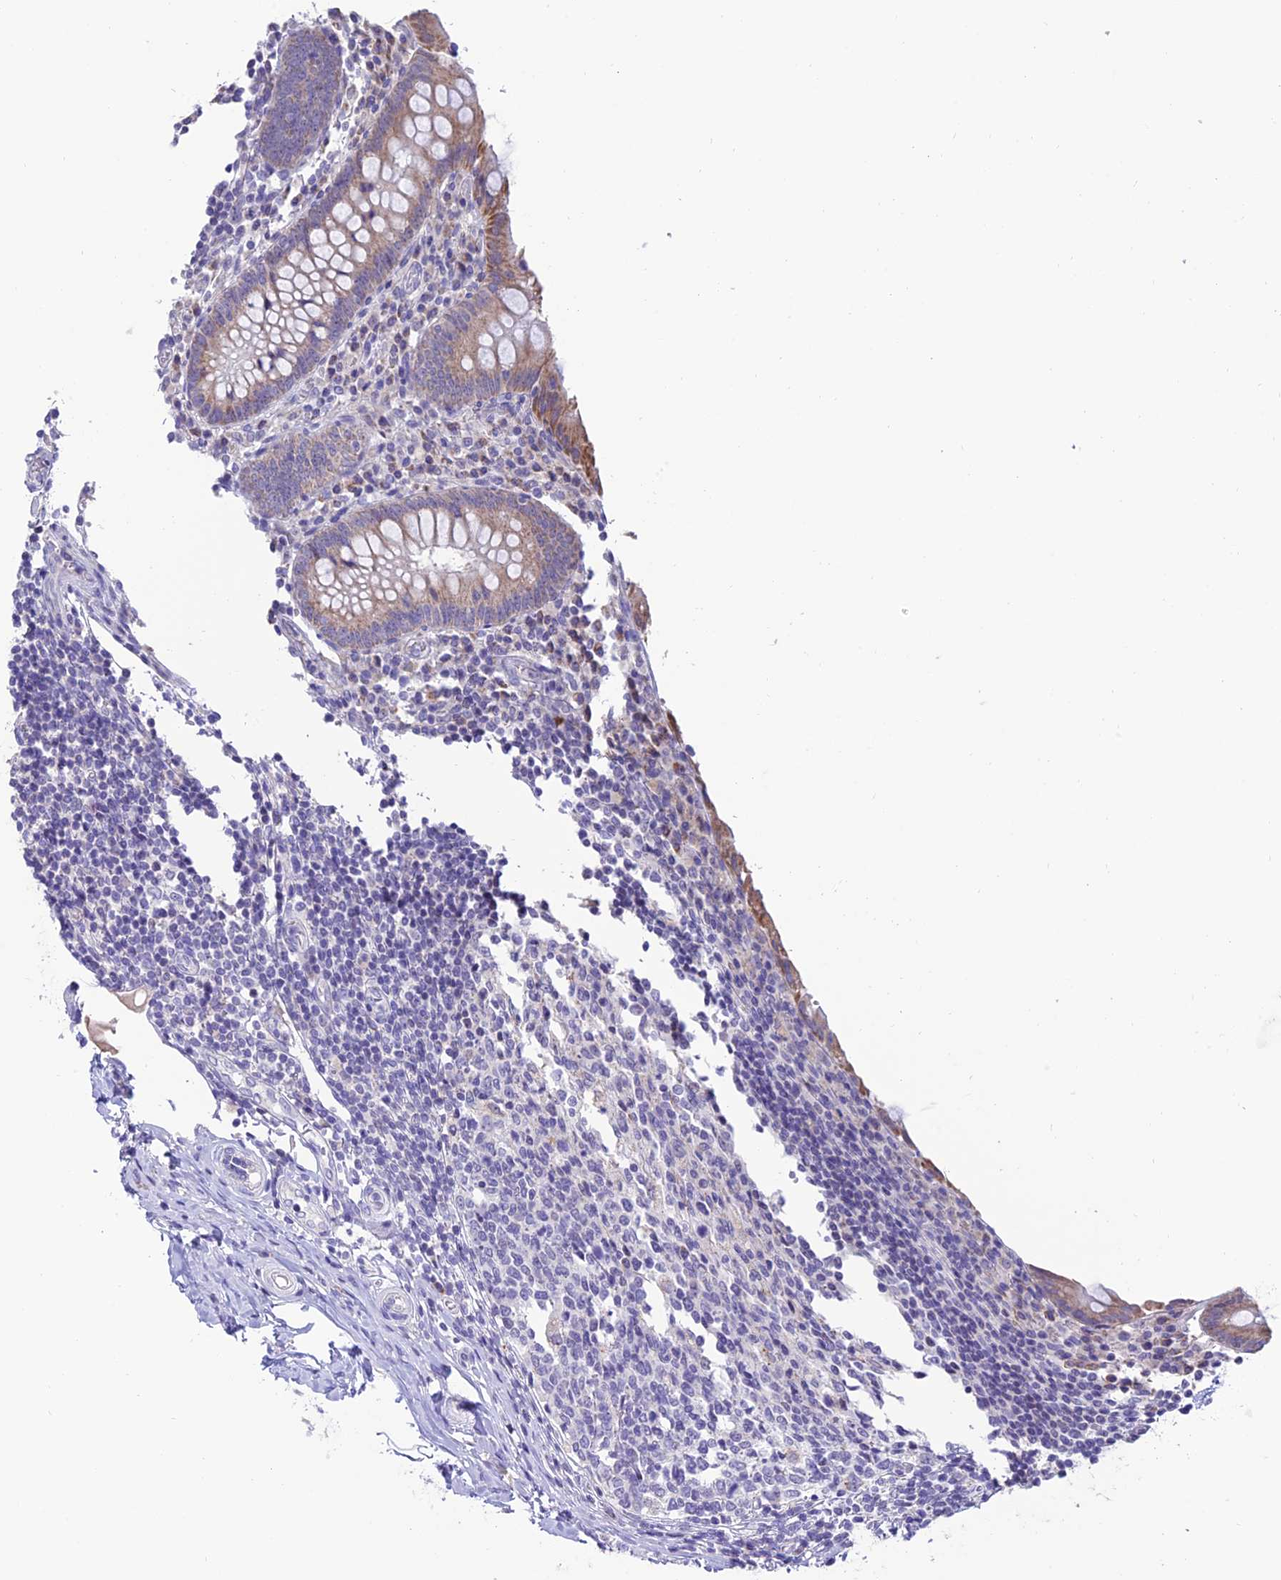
{"staining": {"intensity": "moderate", "quantity": "25%-75%", "location": "cytoplasmic/membranous"}, "tissue": "appendix", "cell_type": "Glandular cells", "image_type": "normal", "snomed": [{"axis": "morphology", "description": "Normal tissue, NOS"}, {"axis": "topography", "description": "Appendix"}], "caption": "Appendix was stained to show a protein in brown. There is medium levels of moderate cytoplasmic/membranous expression in about 25%-75% of glandular cells. The staining was performed using DAB (3,3'-diaminobenzidine) to visualize the protein expression in brown, while the nuclei were stained in blue with hematoxylin (Magnification: 20x).", "gene": "SLC10A1", "patient": {"sex": "female", "age": 17}}